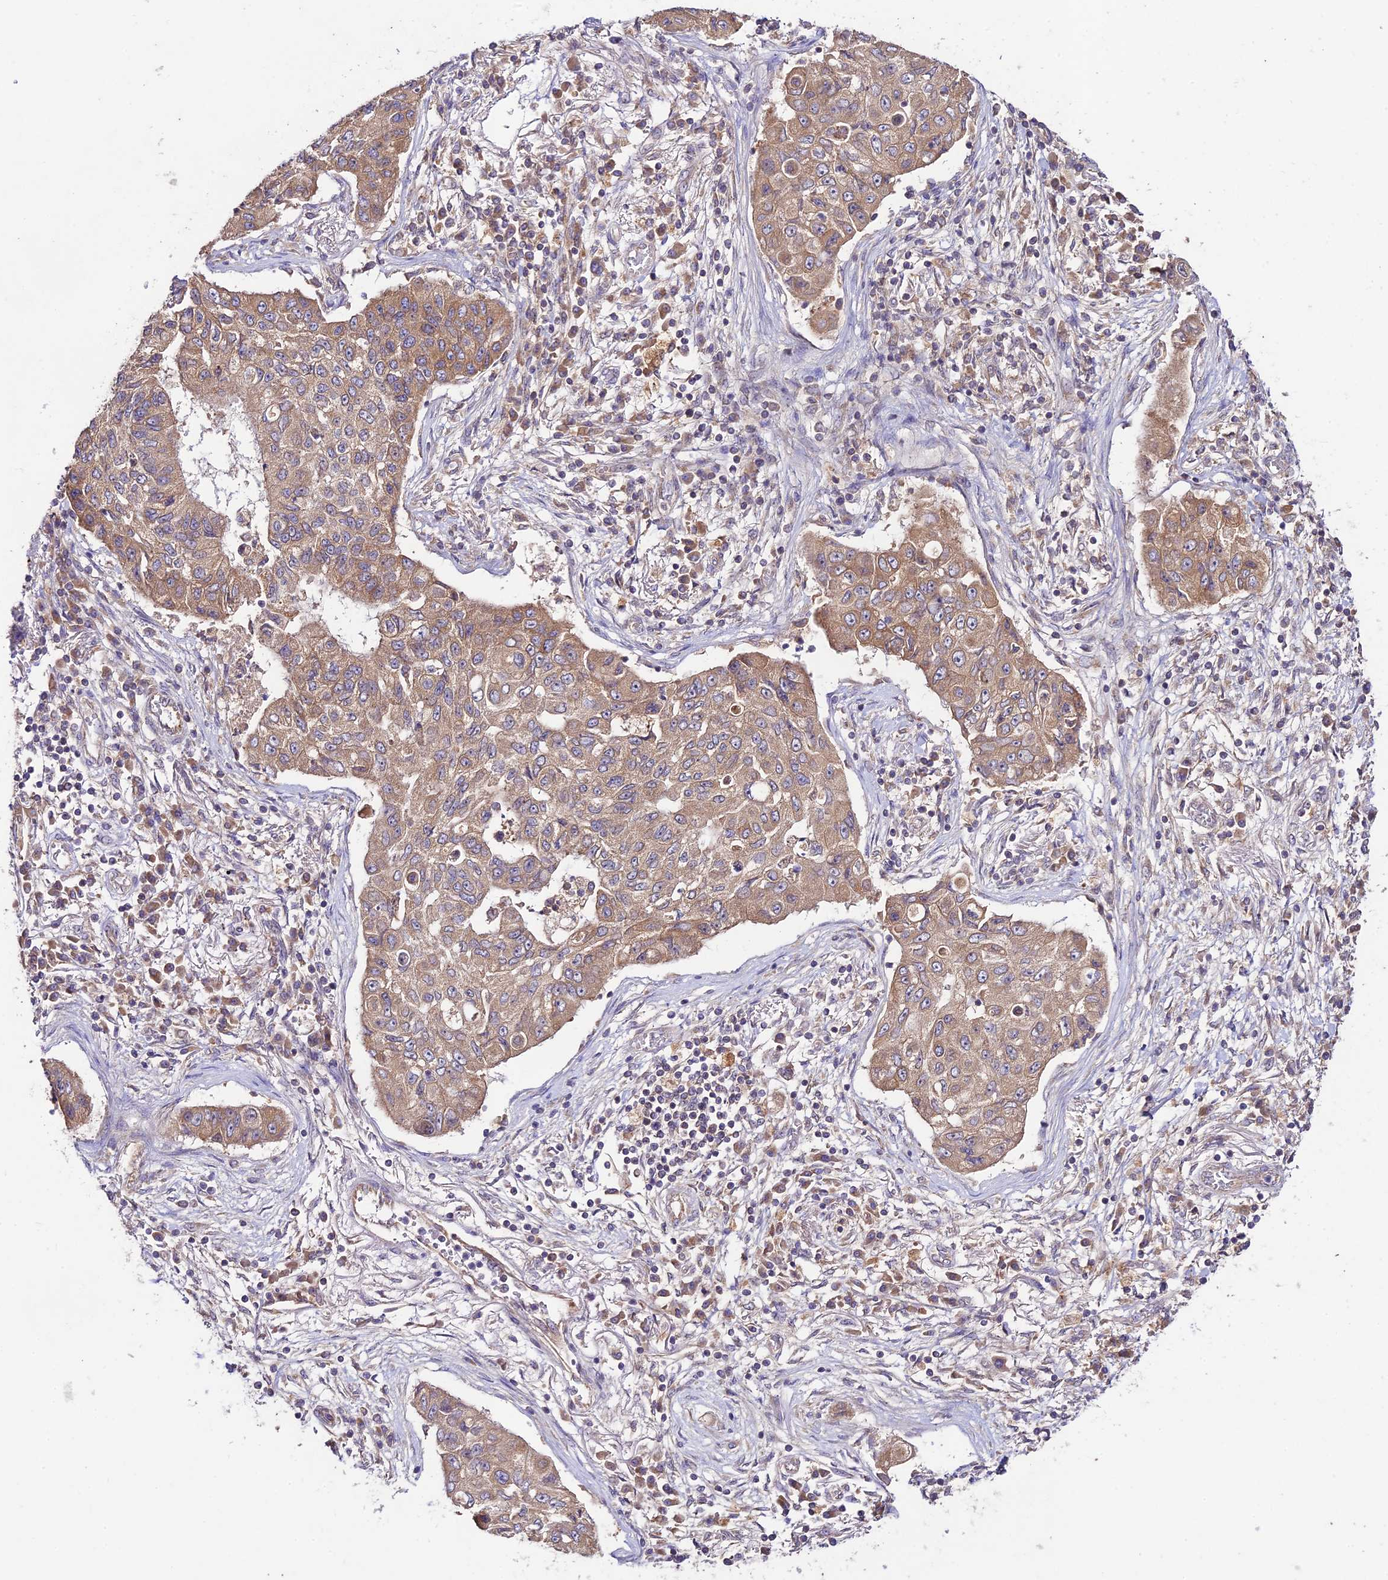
{"staining": {"intensity": "moderate", "quantity": ">75%", "location": "cytoplasmic/membranous"}, "tissue": "lung cancer", "cell_type": "Tumor cells", "image_type": "cancer", "snomed": [{"axis": "morphology", "description": "Squamous cell carcinoma, NOS"}, {"axis": "topography", "description": "Lung"}], "caption": "Immunohistochemical staining of squamous cell carcinoma (lung) shows medium levels of moderate cytoplasmic/membranous protein staining in approximately >75% of tumor cells.", "gene": "TMEM259", "patient": {"sex": "male", "age": 74}}